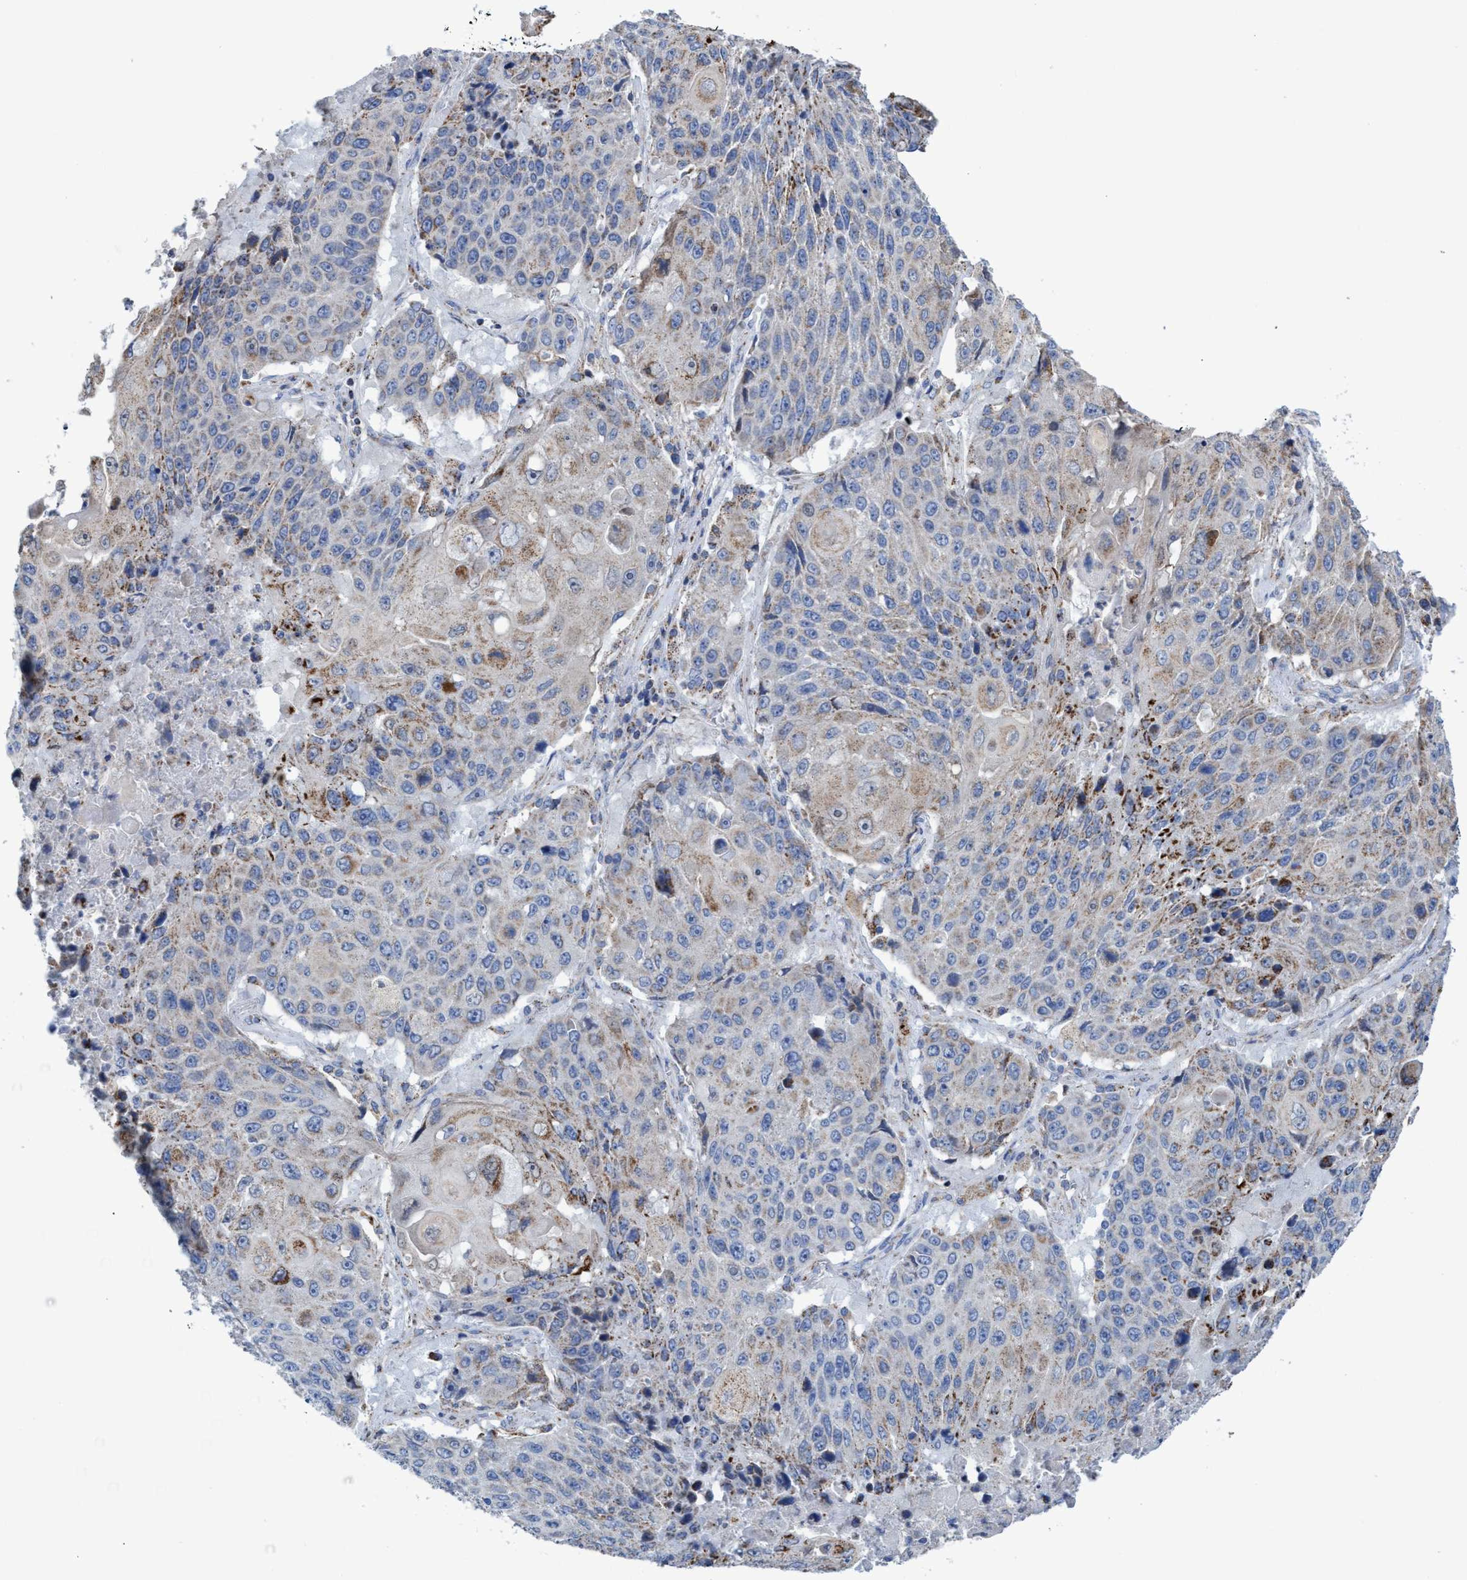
{"staining": {"intensity": "moderate", "quantity": "<25%", "location": "cytoplasmic/membranous"}, "tissue": "lung cancer", "cell_type": "Tumor cells", "image_type": "cancer", "snomed": [{"axis": "morphology", "description": "Squamous cell carcinoma, NOS"}, {"axis": "topography", "description": "Lung"}], "caption": "Tumor cells reveal low levels of moderate cytoplasmic/membranous staining in approximately <25% of cells in lung squamous cell carcinoma. (DAB = brown stain, brightfield microscopy at high magnification).", "gene": "ZNF750", "patient": {"sex": "male", "age": 61}}